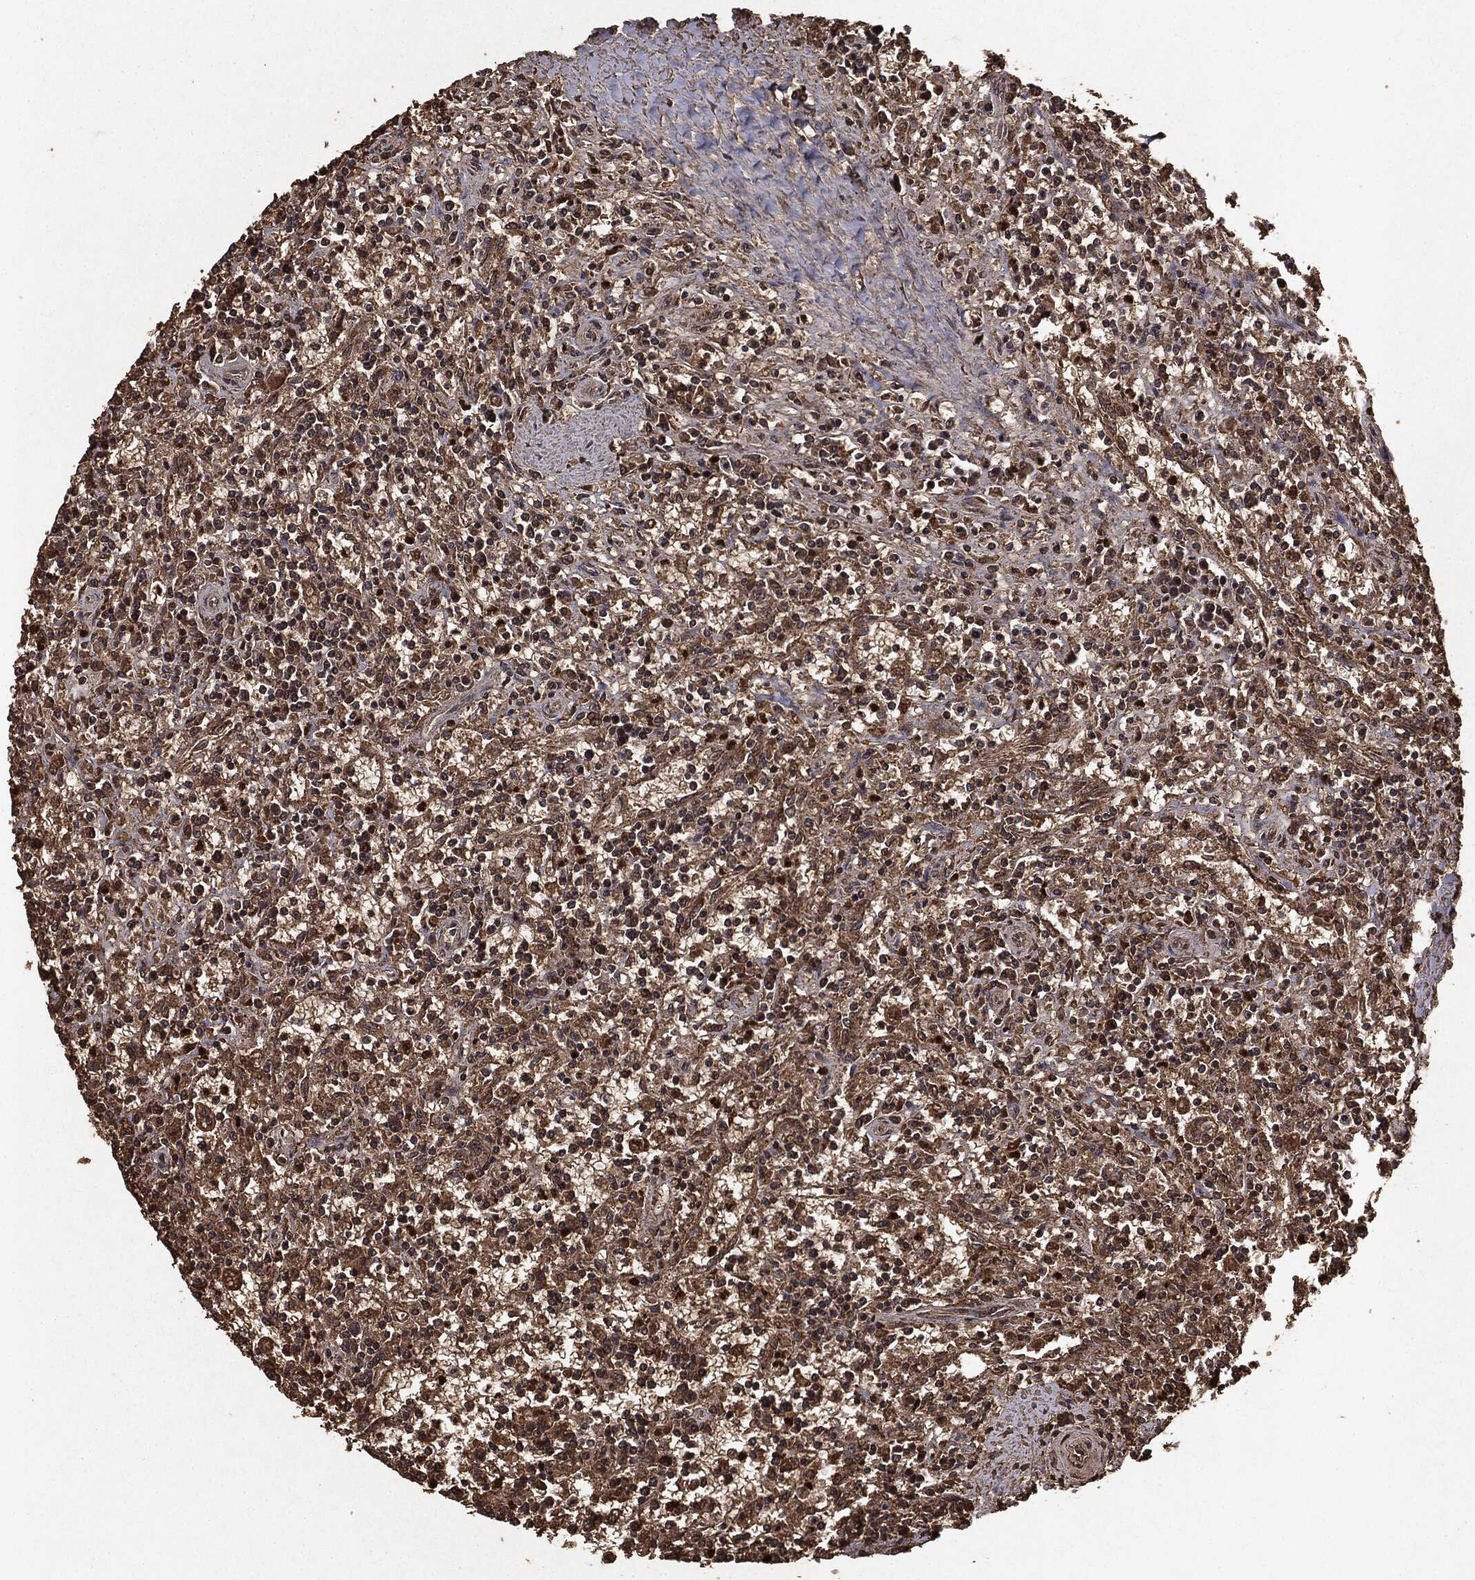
{"staining": {"intensity": "weak", "quantity": ">75%", "location": "cytoplasmic/membranous"}, "tissue": "lymphoma", "cell_type": "Tumor cells", "image_type": "cancer", "snomed": [{"axis": "morphology", "description": "Malignant lymphoma, non-Hodgkin's type, Low grade"}, {"axis": "topography", "description": "Spleen"}], "caption": "Immunohistochemistry of human lymphoma displays low levels of weak cytoplasmic/membranous expression in about >75% of tumor cells.", "gene": "NME1", "patient": {"sex": "male", "age": 62}}